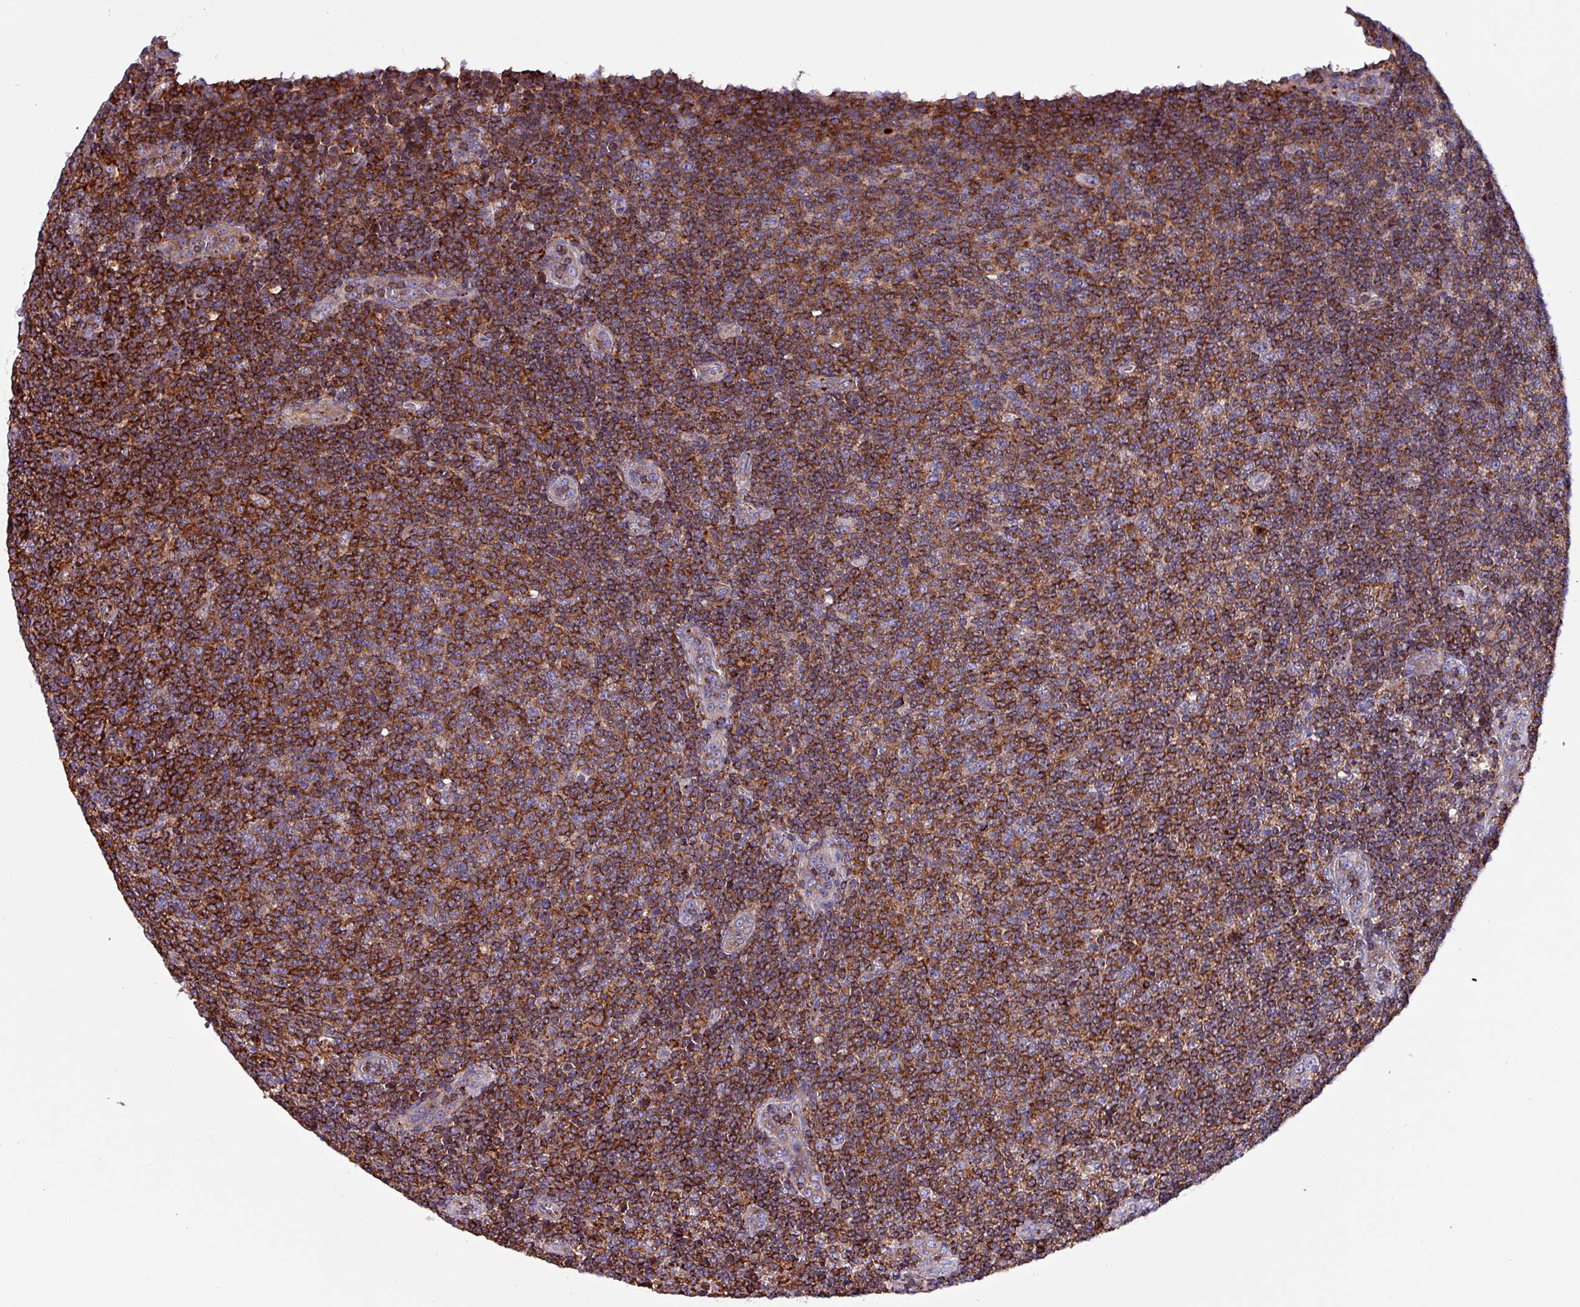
{"staining": {"intensity": "moderate", "quantity": ">75%", "location": "cytoplasmic/membranous"}, "tissue": "lymphoma", "cell_type": "Tumor cells", "image_type": "cancer", "snomed": [{"axis": "morphology", "description": "Malignant lymphoma, non-Hodgkin's type, Low grade"}, {"axis": "topography", "description": "Lymph node"}], "caption": "Immunohistochemistry (IHC) of malignant lymphoma, non-Hodgkin's type (low-grade) displays medium levels of moderate cytoplasmic/membranous positivity in approximately >75% of tumor cells.", "gene": "VAMP4", "patient": {"sex": "male", "age": 66}}